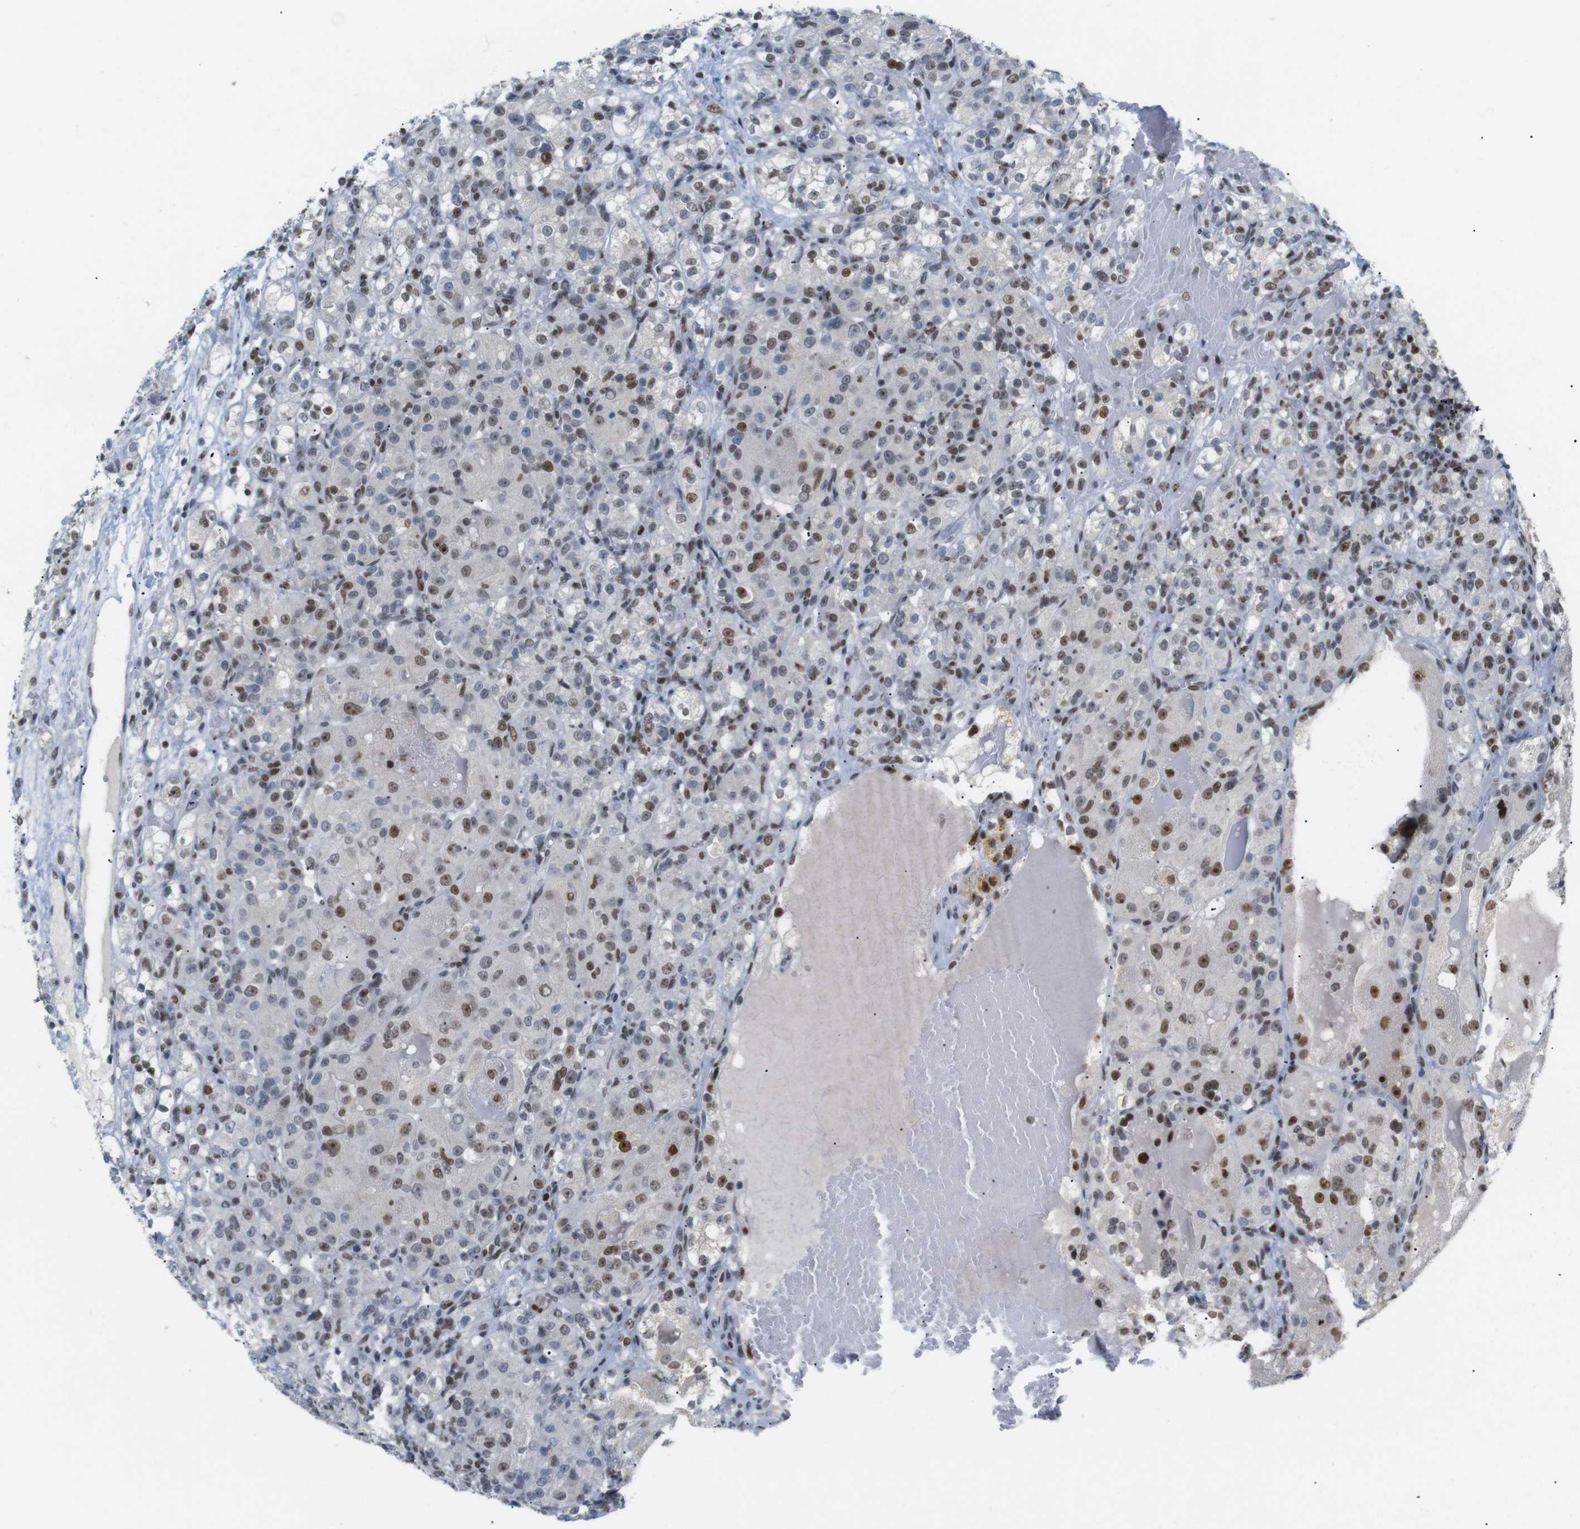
{"staining": {"intensity": "moderate", "quantity": "25%-75%", "location": "nuclear"}, "tissue": "renal cancer", "cell_type": "Tumor cells", "image_type": "cancer", "snomed": [{"axis": "morphology", "description": "Normal tissue, NOS"}, {"axis": "morphology", "description": "Adenocarcinoma, NOS"}, {"axis": "topography", "description": "Kidney"}], "caption": "IHC image of neoplastic tissue: renal cancer (adenocarcinoma) stained using immunohistochemistry (IHC) demonstrates medium levels of moderate protein expression localized specifically in the nuclear of tumor cells, appearing as a nuclear brown color.", "gene": "RIOX2", "patient": {"sex": "male", "age": 61}}